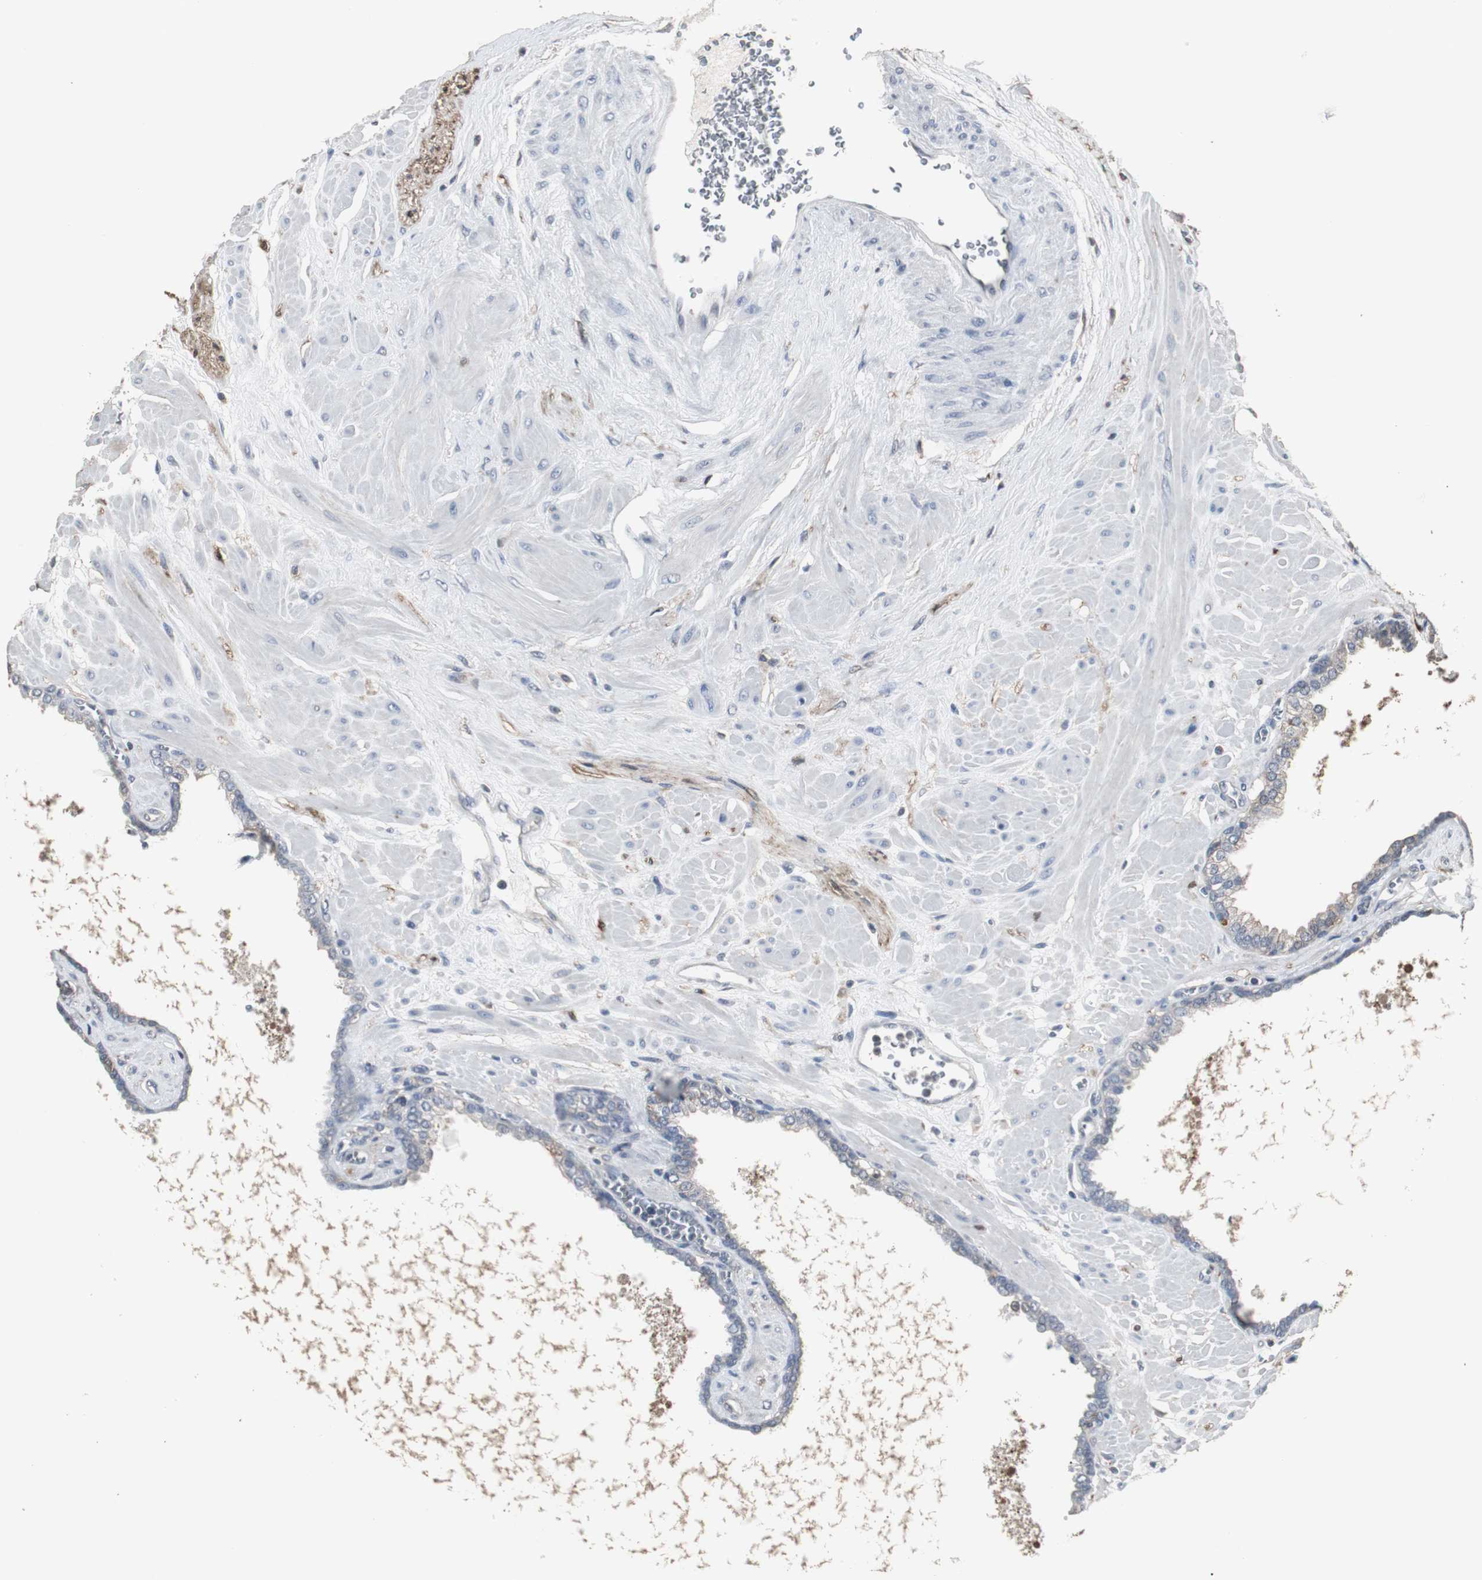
{"staining": {"intensity": "weak", "quantity": "<25%", "location": "cytoplasmic/membranous"}, "tissue": "prostate", "cell_type": "Glandular cells", "image_type": "normal", "snomed": [{"axis": "morphology", "description": "Normal tissue, NOS"}, {"axis": "topography", "description": "Prostate"}], "caption": "Benign prostate was stained to show a protein in brown. There is no significant staining in glandular cells.", "gene": "HPRT1", "patient": {"sex": "male", "age": 60}}